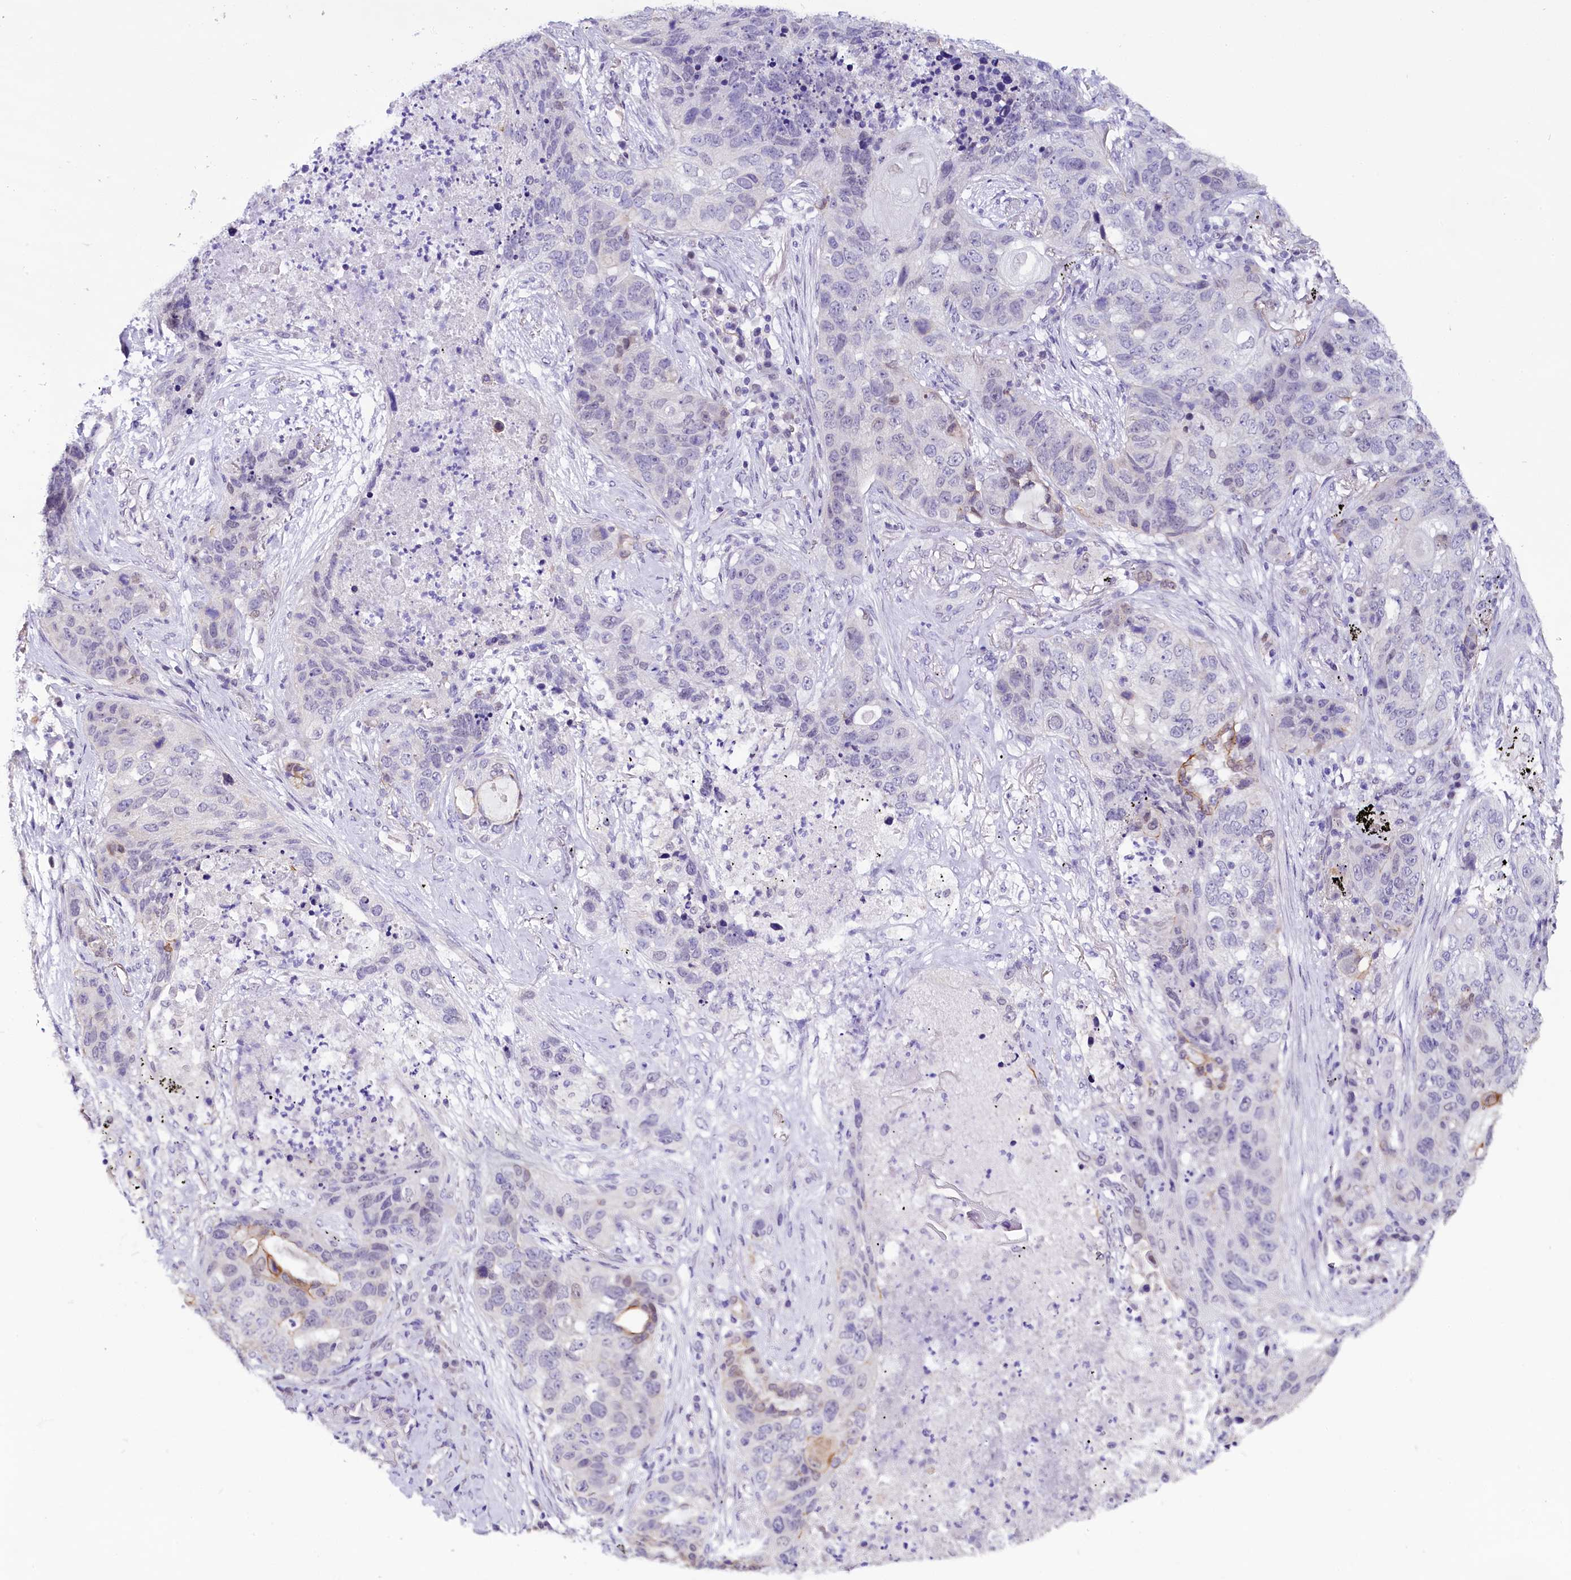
{"staining": {"intensity": "negative", "quantity": "none", "location": "none"}, "tissue": "lung cancer", "cell_type": "Tumor cells", "image_type": "cancer", "snomed": [{"axis": "morphology", "description": "Squamous cell carcinoma, NOS"}, {"axis": "topography", "description": "Lung"}], "caption": "A histopathology image of lung squamous cell carcinoma stained for a protein reveals no brown staining in tumor cells.", "gene": "OSGEP", "patient": {"sex": "female", "age": 63}}